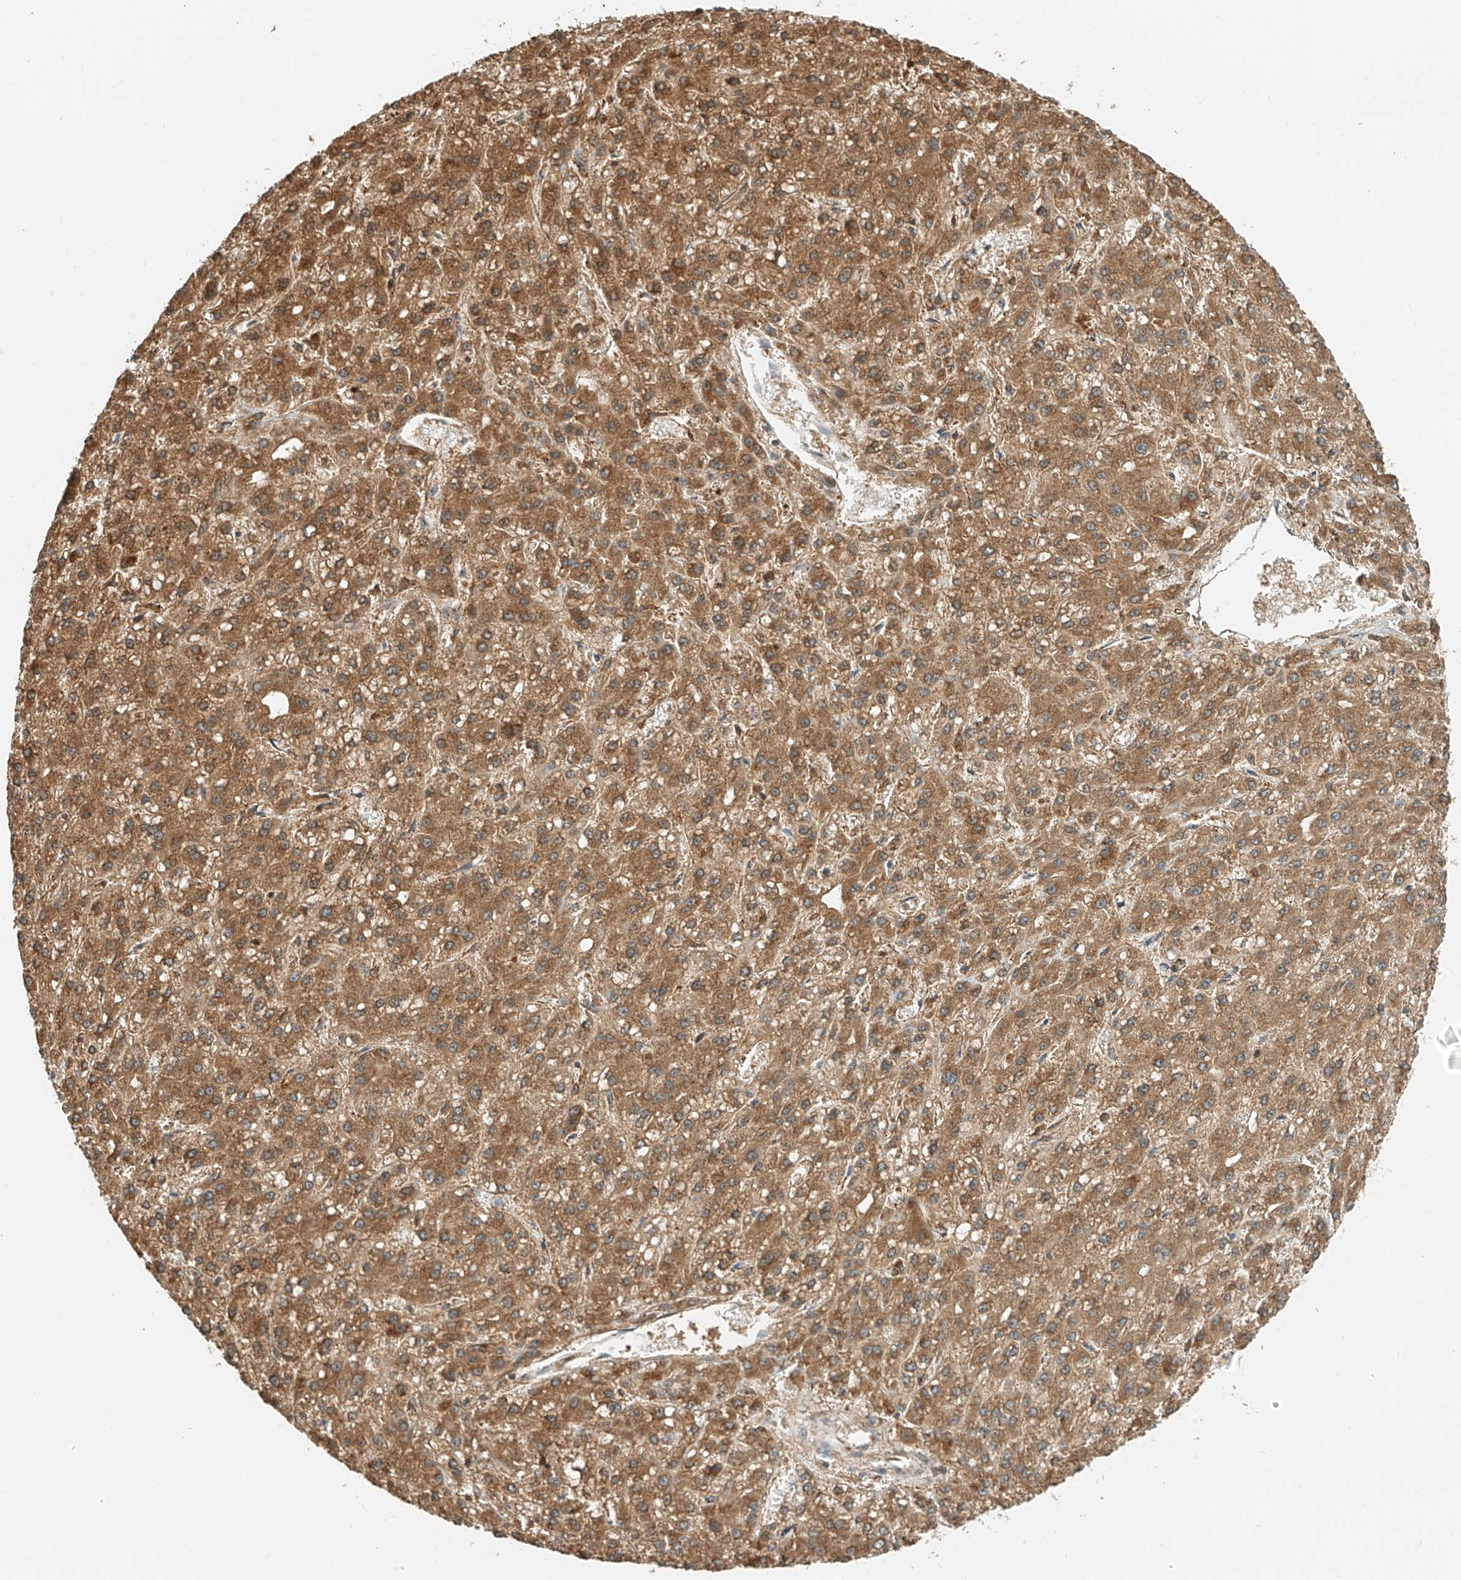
{"staining": {"intensity": "strong", "quantity": ">75%", "location": "cytoplasmic/membranous"}, "tissue": "liver cancer", "cell_type": "Tumor cells", "image_type": "cancer", "snomed": [{"axis": "morphology", "description": "Carcinoma, Hepatocellular, NOS"}, {"axis": "topography", "description": "Liver"}], "caption": "High-power microscopy captured an IHC histopathology image of liver cancer (hepatocellular carcinoma), revealing strong cytoplasmic/membranous staining in approximately >75% of tumor cells. (brown staining indicates protein expression, while blue staining denotes nuclei).", "gene": "PPA2", "patient": {"sex": "male", "age": 67}}